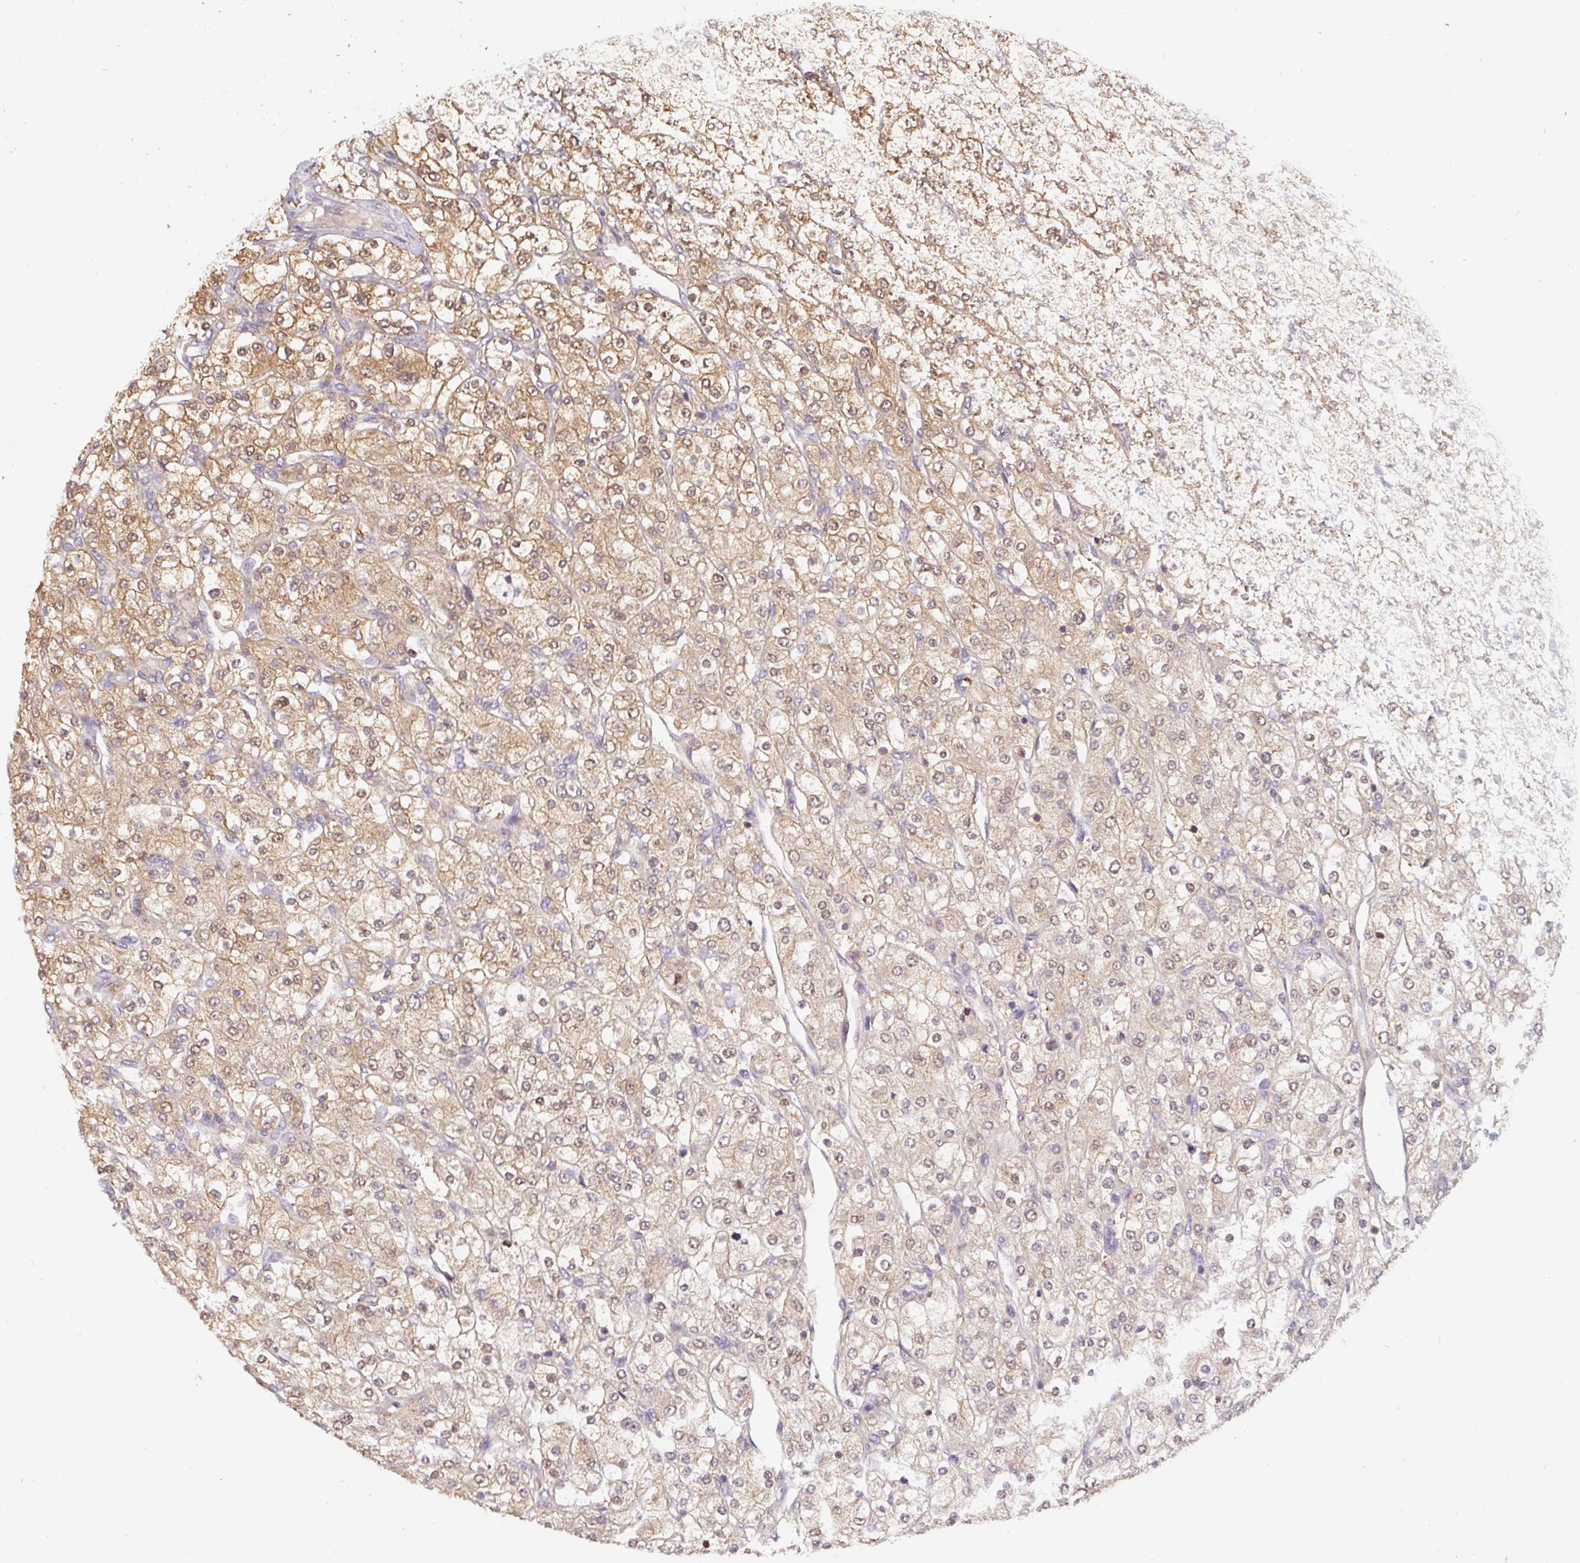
{"staining": {"intensity": "moderate", "quantity": ">75%", "location": "cytoplasmic/membranous,nuclear"}, "tissue": "renal cancer", "cell_type": "Tumor cells", "image_type": "cancer", "snomed": [{"axis": "morphology", "description": "Adenocarcinoma, NOS"}, {"axis": "topography", "description": "Kidney"}], "caption": "Adenocarcinoma (renal) was stained to show a protein in brown. There is medium levels of moderate cytoplasmic/membranous and nuclear positivity in approximately >75% of tumor cells. (Stains: DAB (3,3'-diaminobenzidine) in brown, nuclei in blue, Microscopy: brightfield microscopy at high magnification).", "gene": "ST13", "patient": {"sex": "male", "age": 80}}